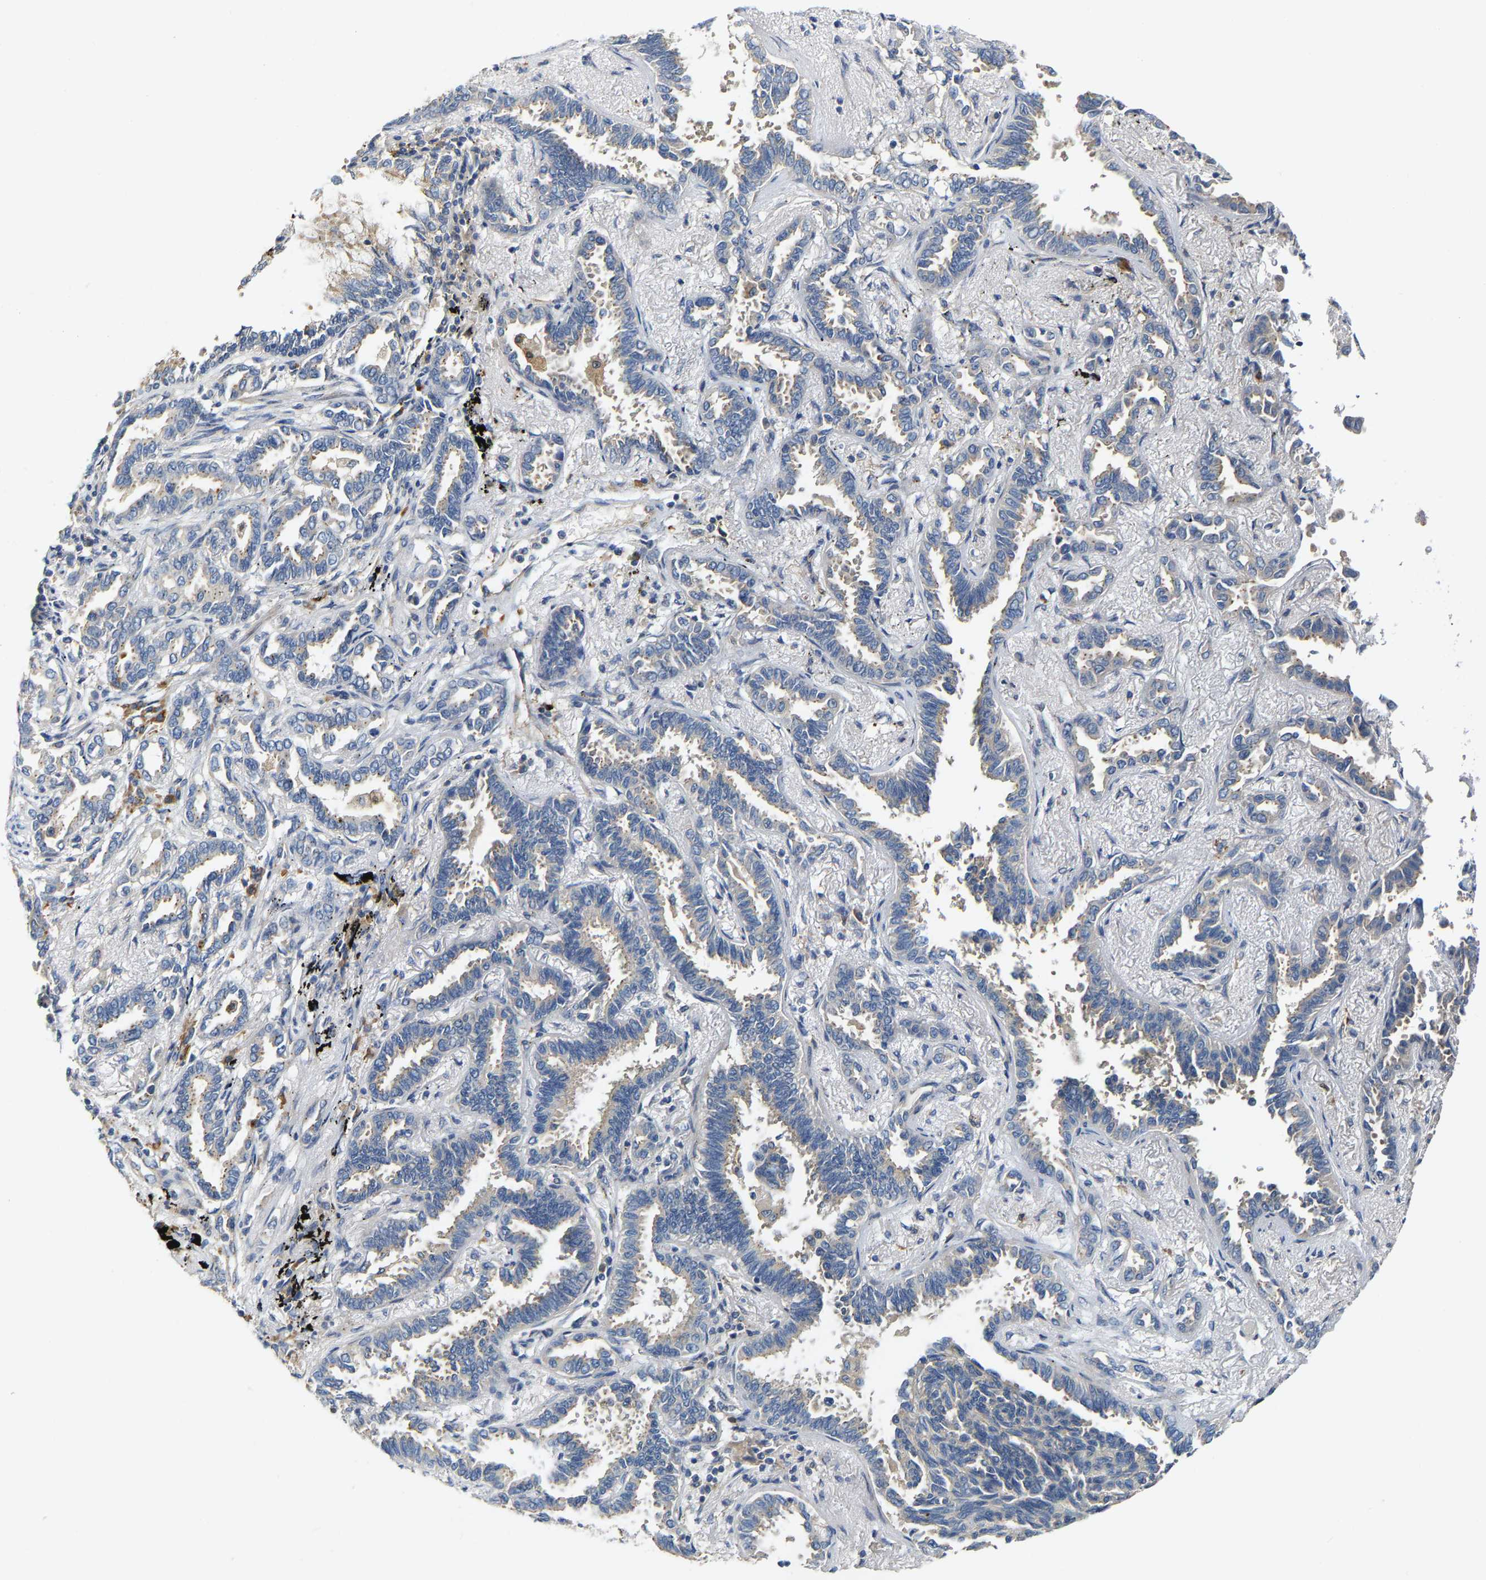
{"staining": {"intensity": "negative", "quantity": "none", "location": "none"}, "tissue": "lung cancer", "cell_type": "Tumor cells", "image_type": "cancer", "snomed": [{"axis": "morphology", "description": "Adenocarcinoma, NOS"}, {"axis": "topography", "description": "Lung"}], "caption": "The histopathology image displays no significant staining in tumor cells of lung adenocarcinoma.", "gene": "PCNT", "patient": {"sex": "male", "age": 59}}